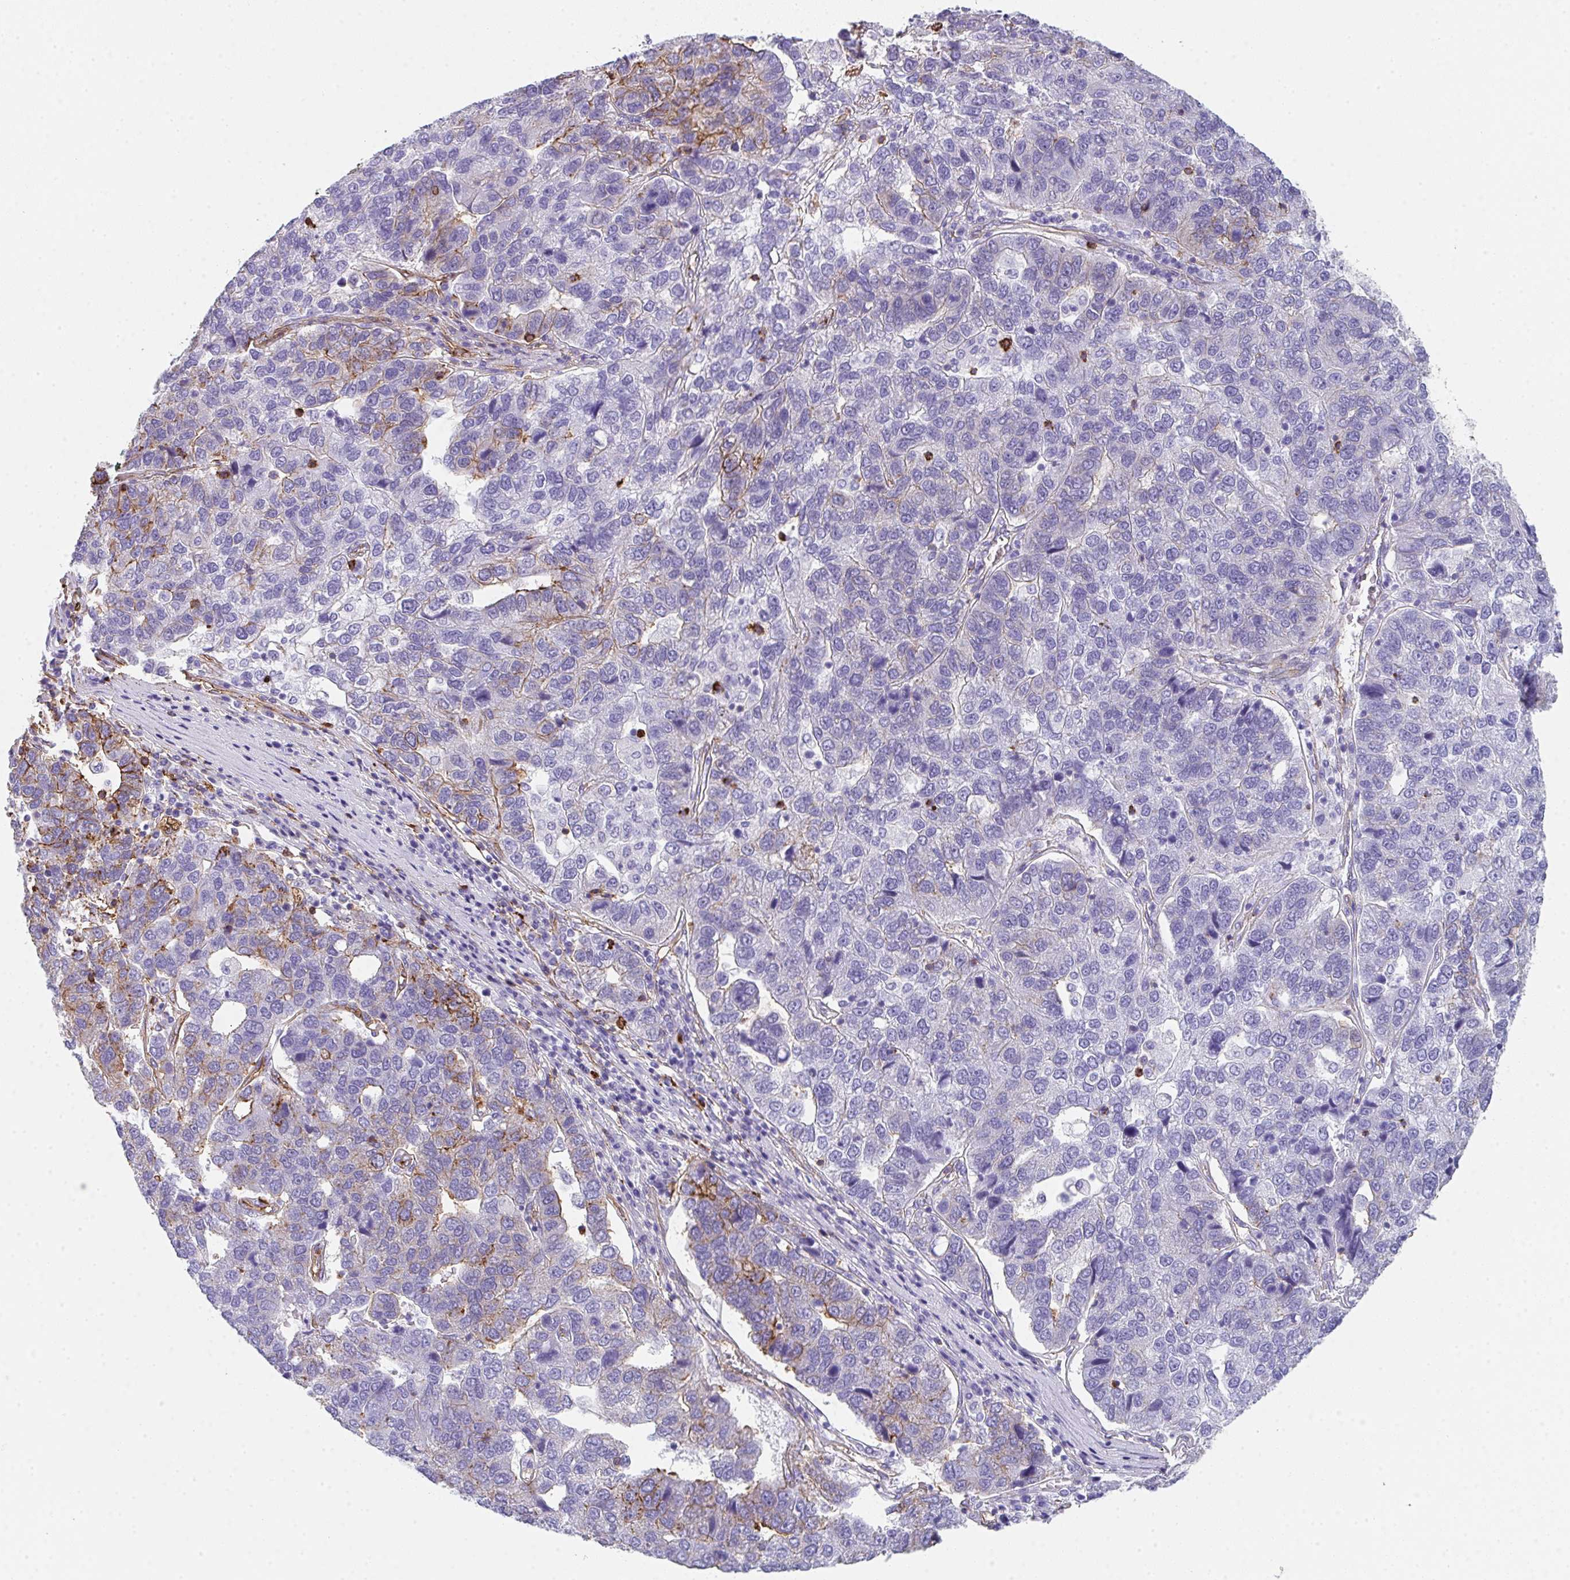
{"staining": {"intensity": "moderate", "quantity": "<25%", "location": "cytoplasmic/membranous"}, "tissue": "pancreatic cancer", "cell_type": "Tumor cells", "image_type": "cancer", "snomed": [{"axis": "morphology", "description": "Adenocarcinoma, NOS"}, {"axis": "topography", "description": "Pancreas"}], "caption": "The photomicrograph exhibits a brown stain indicating the presence of a protein in the cytoplasmic/membranous of tumor cells in pancreatic cancer.", "gene": "DBN1", "patient": {"sex": "female", "age": 61}}